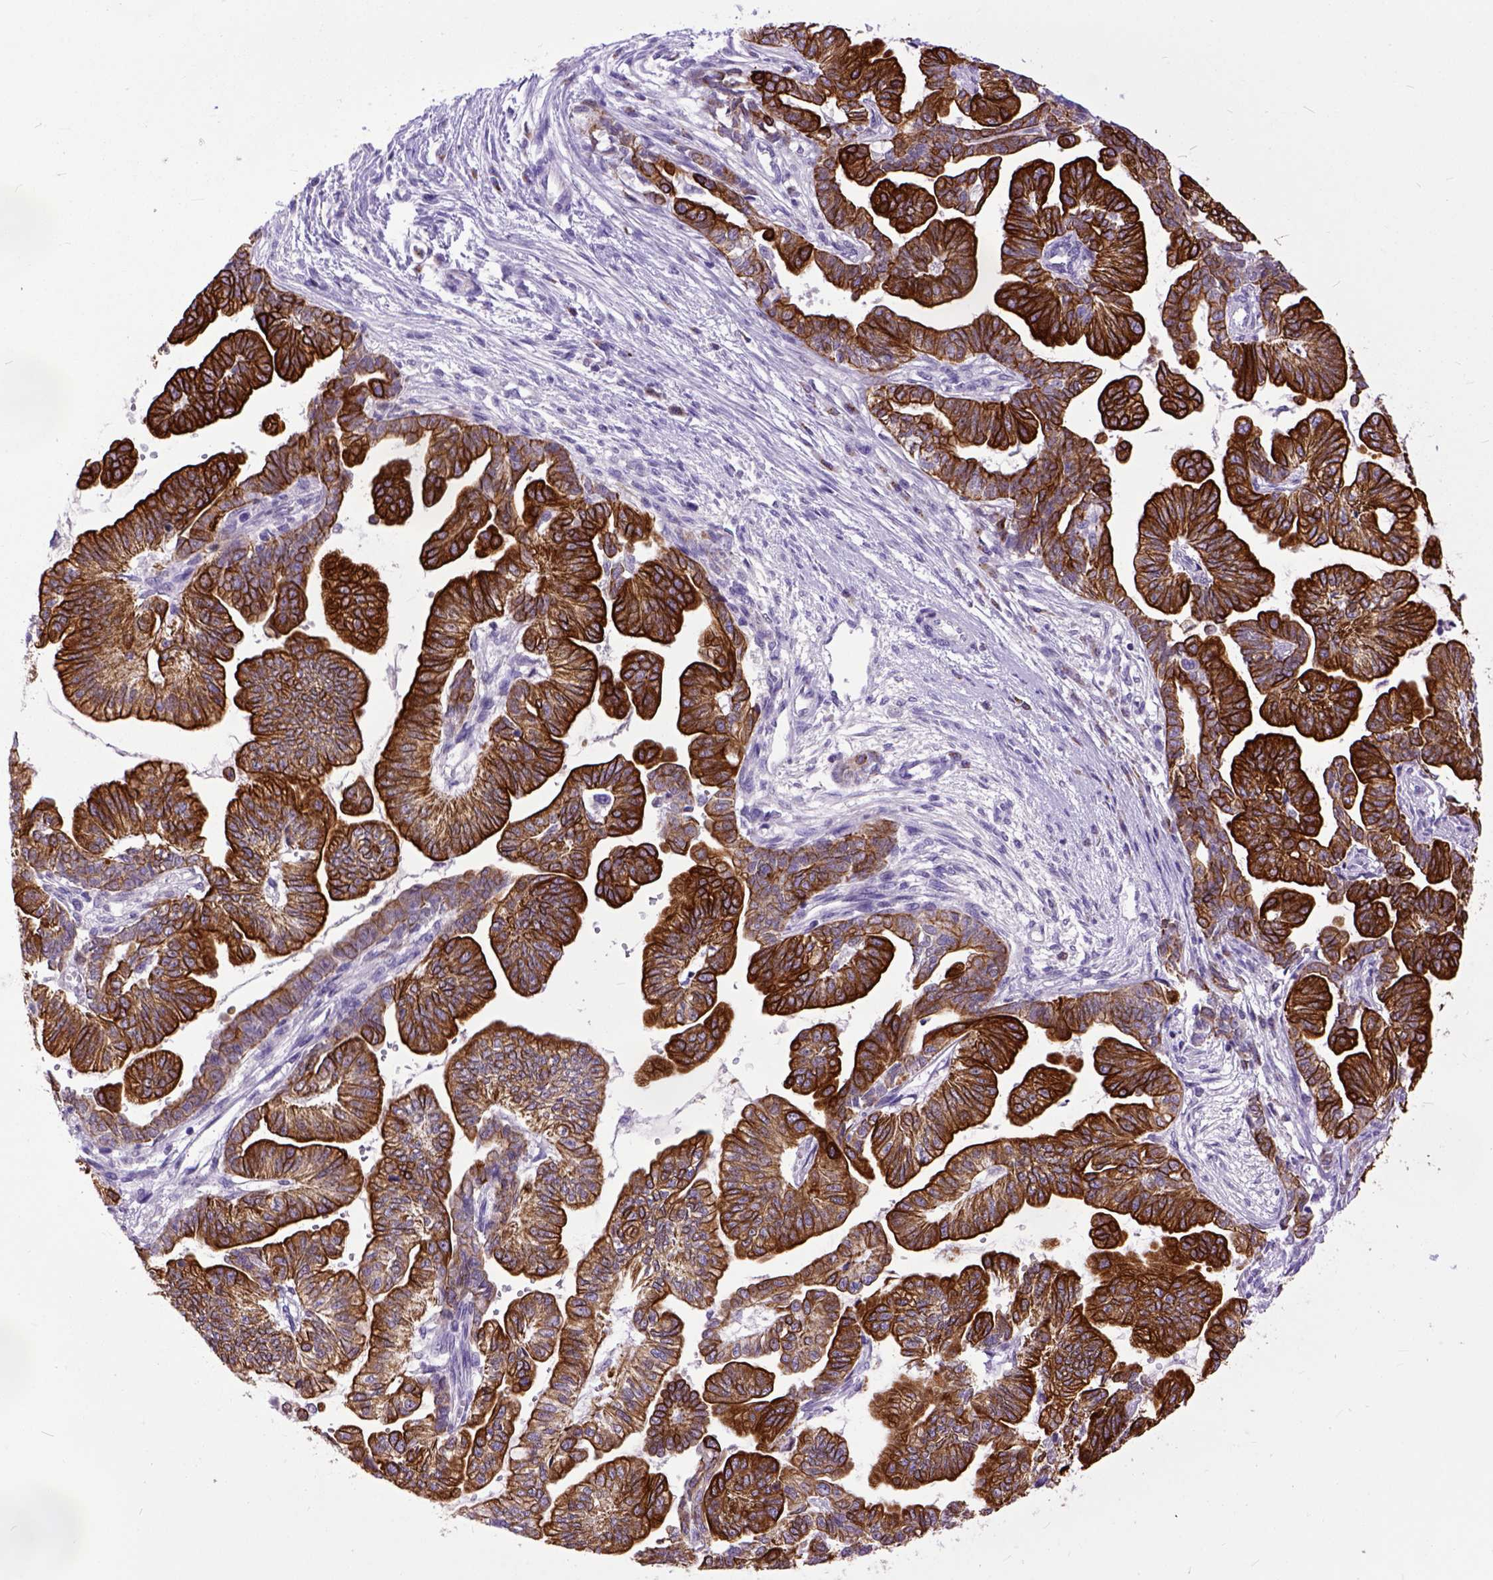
{"staining": {"intensity": "strong", "quantity": ">75%", "location": "cytoplasmic/membranous"}, "tissue": "stomach cancer", "cell_type": "Tumor cells", "image_type": "cancer", "snomed": [{"axis": "morphology", "description": "Adenocarcinoma, NOS"}, {"axis": "topography", "description": "Stomach"}], "caption": "A brown stain highlights strong cytoplasmic/membranous staining of a protein in stomach cancer (adenocarcinoma) tumor cells.", "gene": "RAB25", "patient": {"sex": "male", "age": 83}}